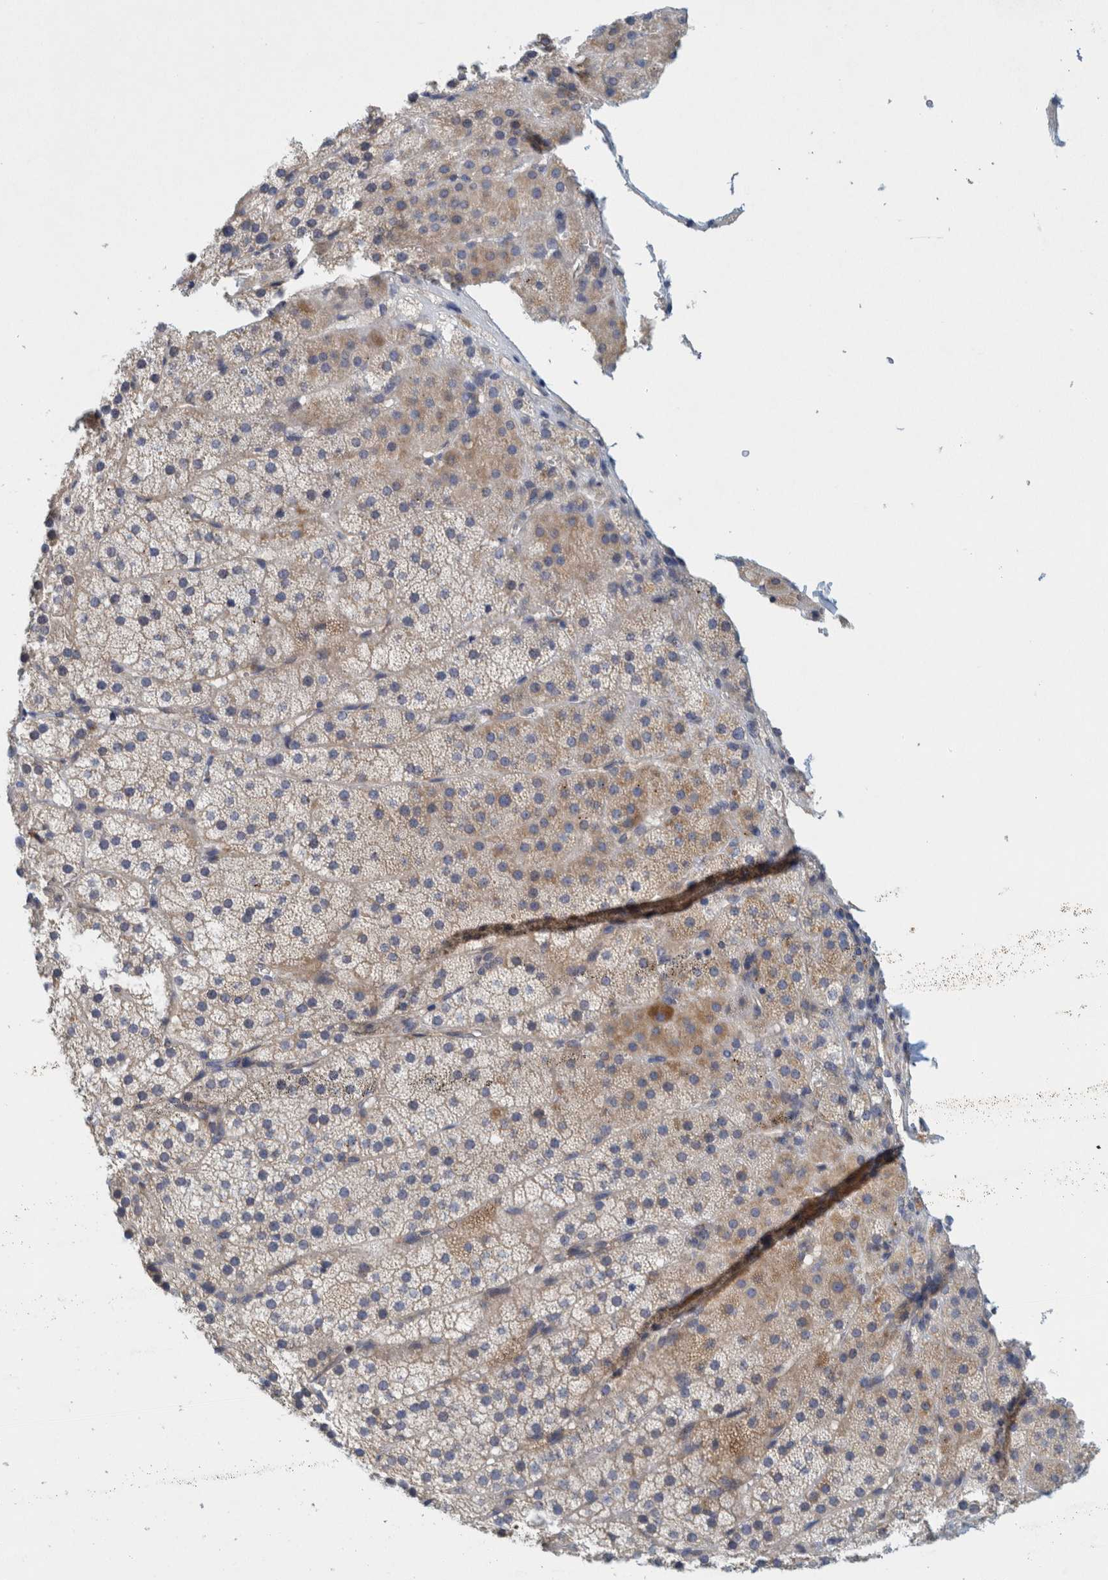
{"staining": {"intensity": "moderate", "quantity": "<25%", "location": "cytoplasmic/membranous"}, "tissue": "adrenal gland", "cell_type": "Glandular cells", "image_type": "normal", "snomed": [{"axis": "morphology", "description": "Normal tissue, NOS"}, {"axis": "topography", "description": "Adrenal gland"}], "caption": "DAB (3,3'-diaminobenzidine) immunohistochemical staining of normal adrenal gland reveals moderate cytoplasmic/membranous protein staining in approximately <25% of glandular cells.", "gene": "ZNF324B", "patient": {"sex": "female", "age": 44}}